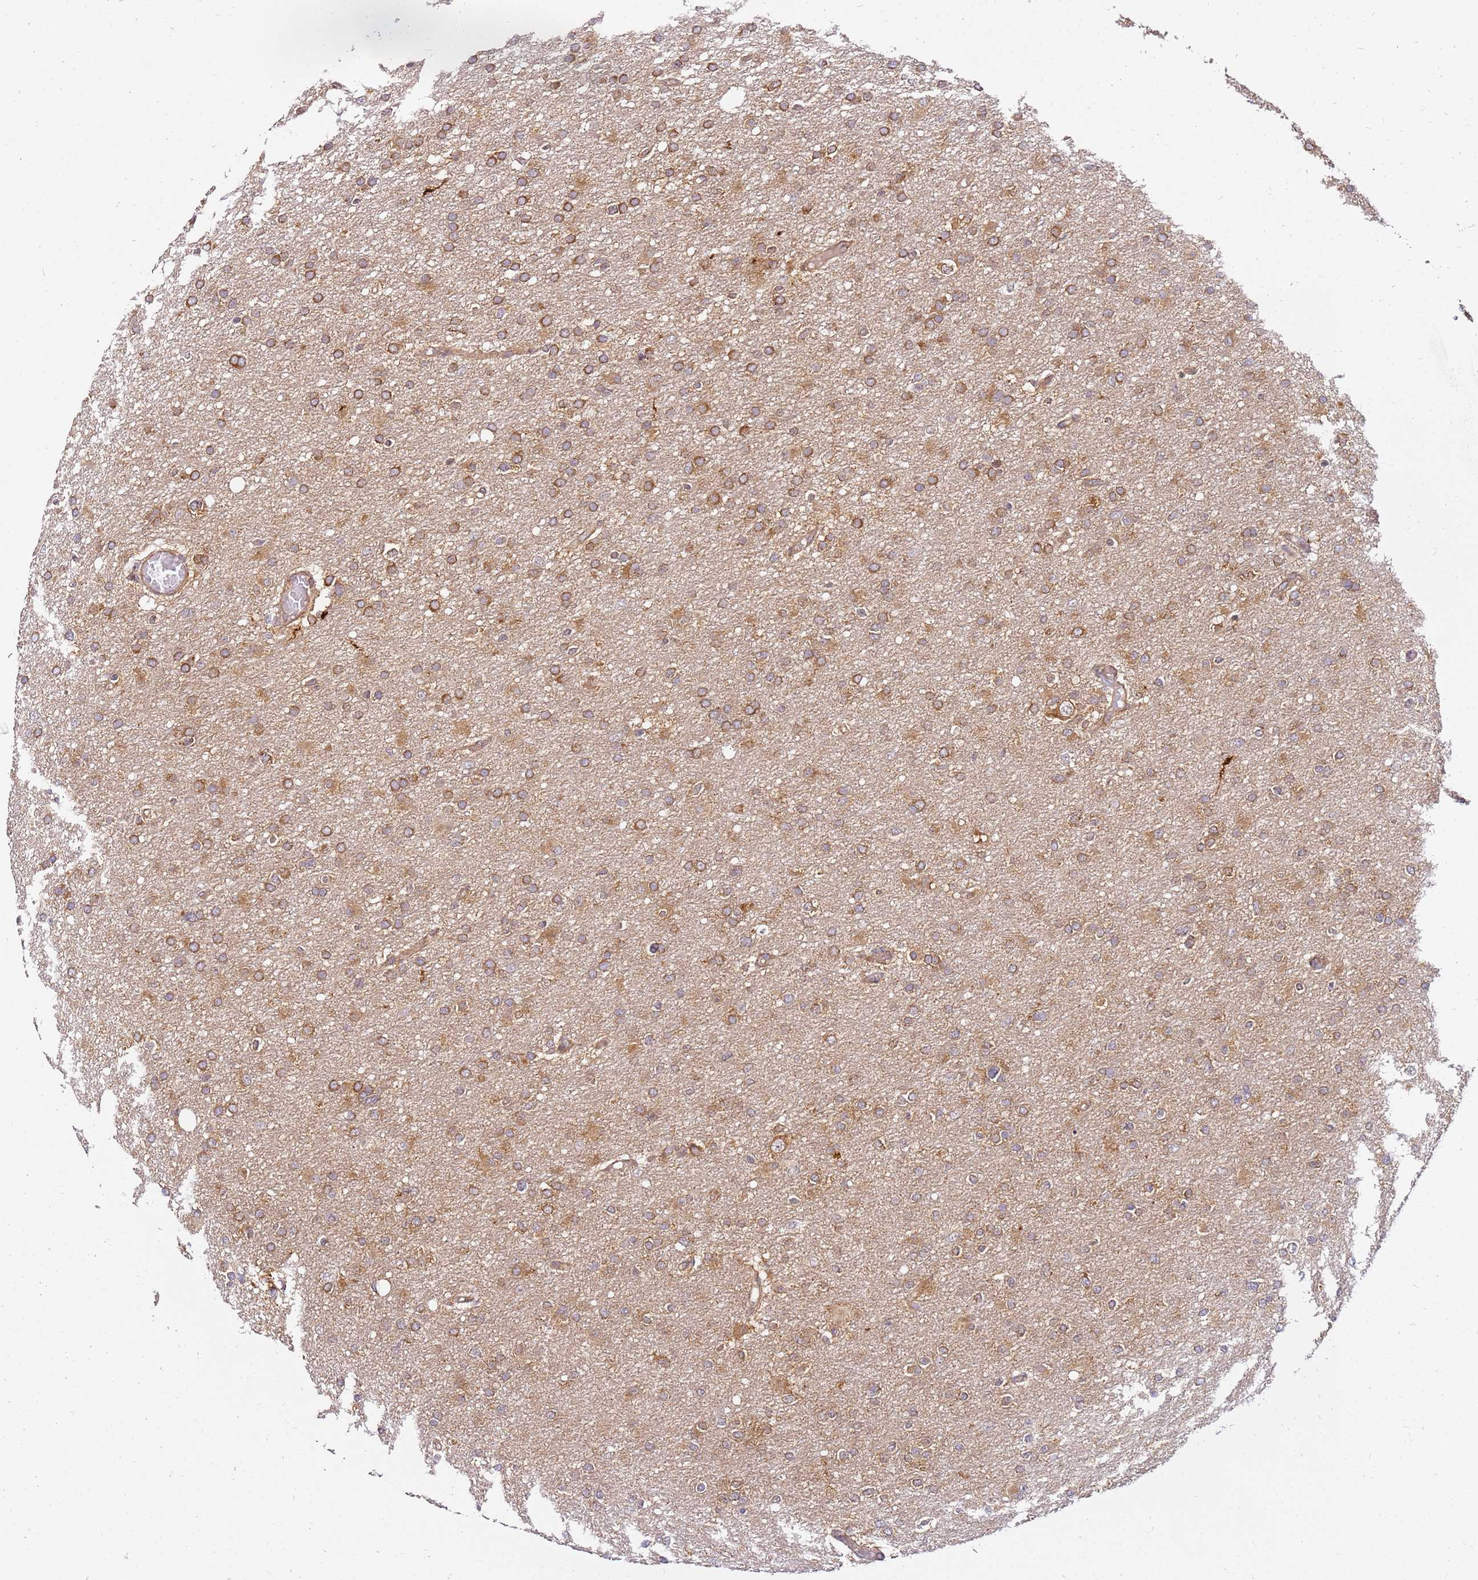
{"staining": {"intensity": "moderate", "quantity": ">75%", "location": "cytoplasmic/membranous"}, "tissue": "glioma", "cell_type": "Tumor cells", "image_type": "cancer", "snomed": [{"axis": "morphology", "description": "Glioma, malignant, High grade"}, {"axis": "topography", "description": "Cerebral cortex"}], "caption": "Malignant glioma (high-grade) was stained to show a protein in brown. There is medium levels of moderate cytoplasmic/membranous staining in approximately >75% of tumor cells. The protein is shown in brown color, while the nuclei are stained blue.", "gene": "PIH1D1", "patient": {"sex": "female", "age": 36}}